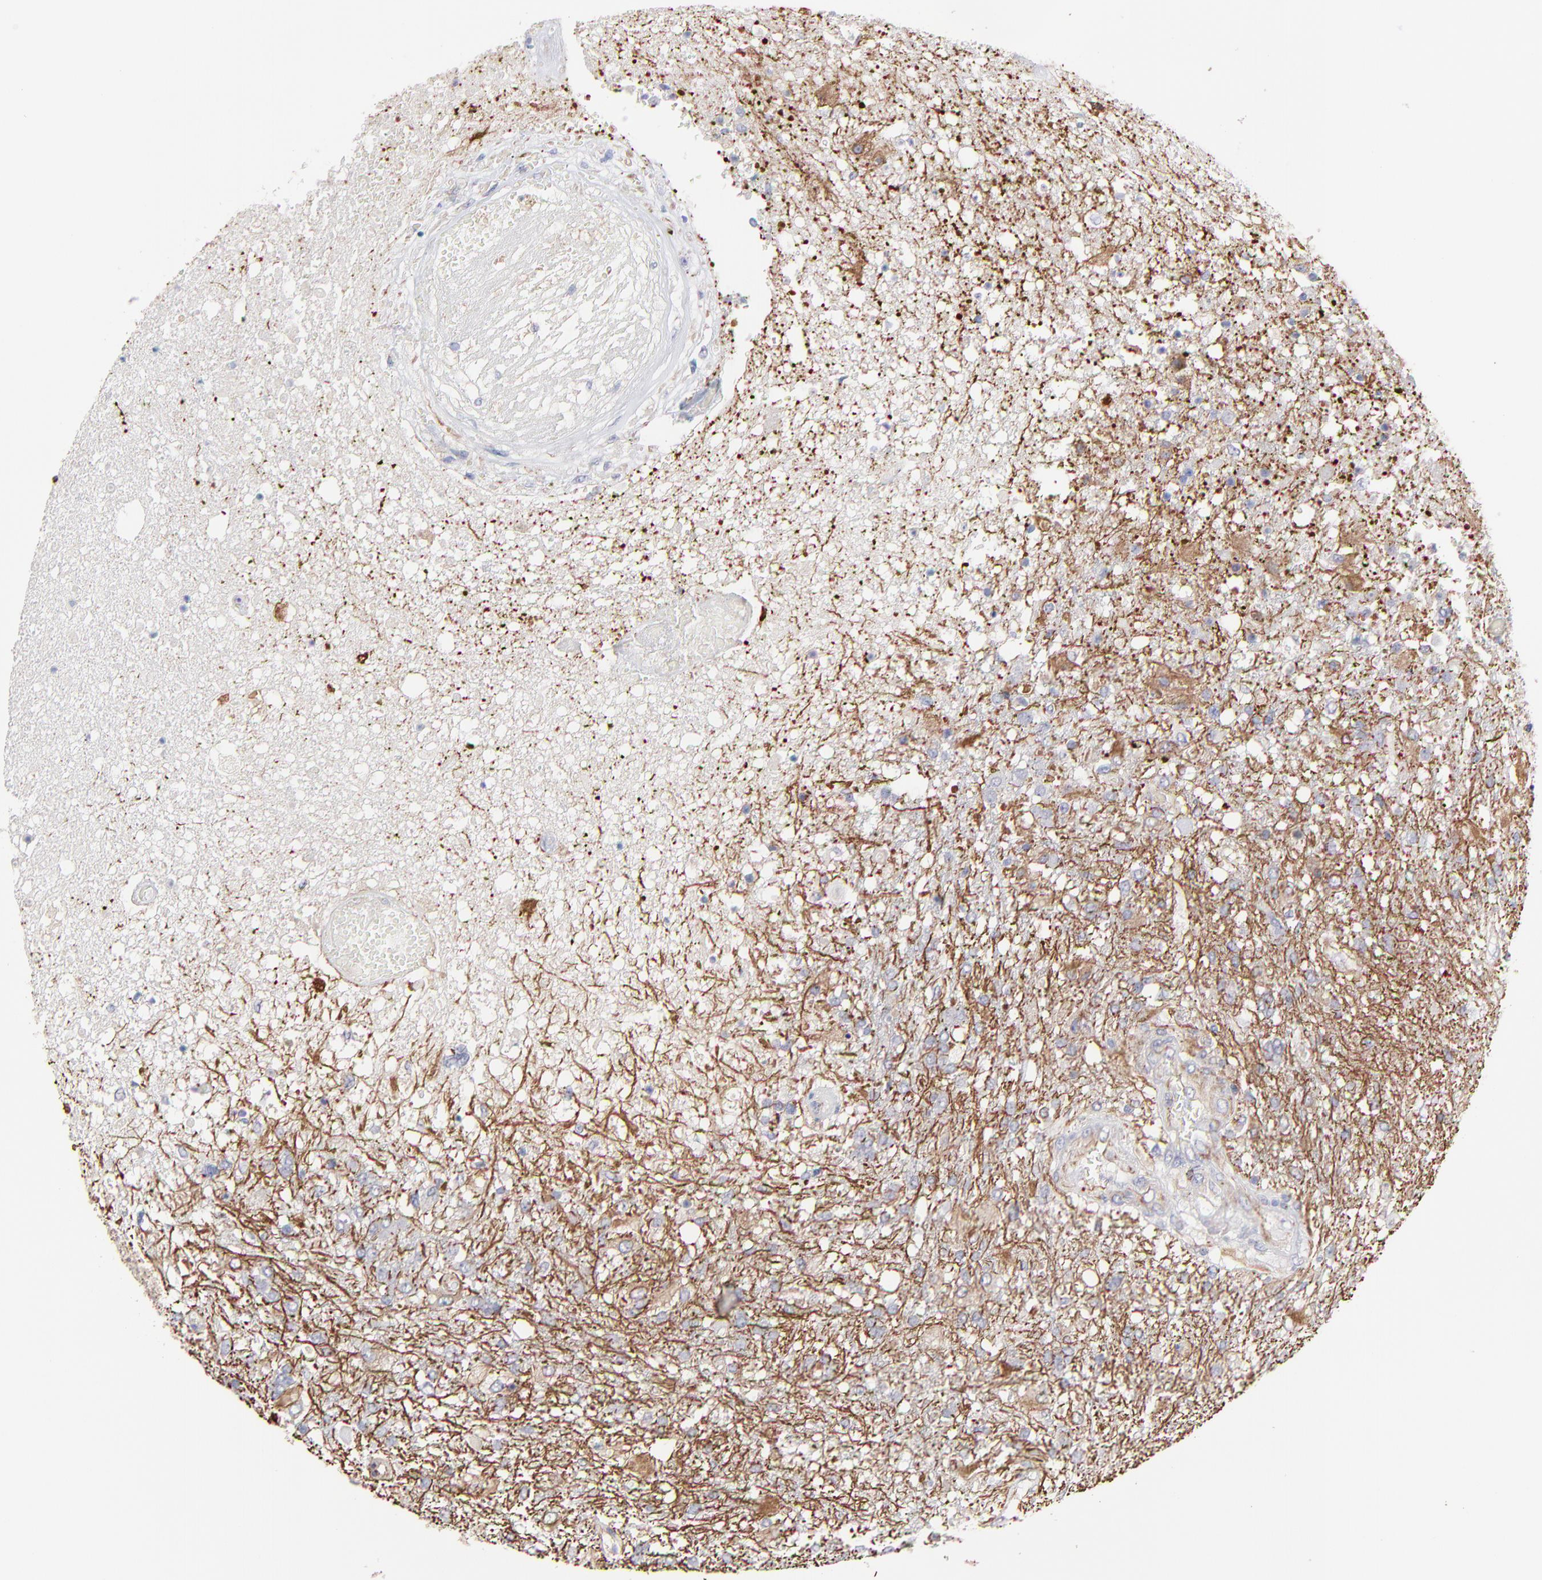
{"staining": {"intensity": "strong", "quantity": "25%-75%", "location": "cytoplasmic/membranous,nuclear"}, "tissue": "glioma", "cell_type": "Tumor cells", "image_type": "cancer", "snomed": [{"axis": "morphology", "description": "Glioma, malignant, High grade"}, {"axis": "topography", "description": "Cerebral cortex"}], "caption": "IHC micrograph of human glioma stained for a protein (brown), which reveals high levels of strong cytoplasmic/membranous and nuclear expression in about 25%-75% of tumor cells.", "gene": "COX8C", "patient": {"sex": "male", "age": 79}}